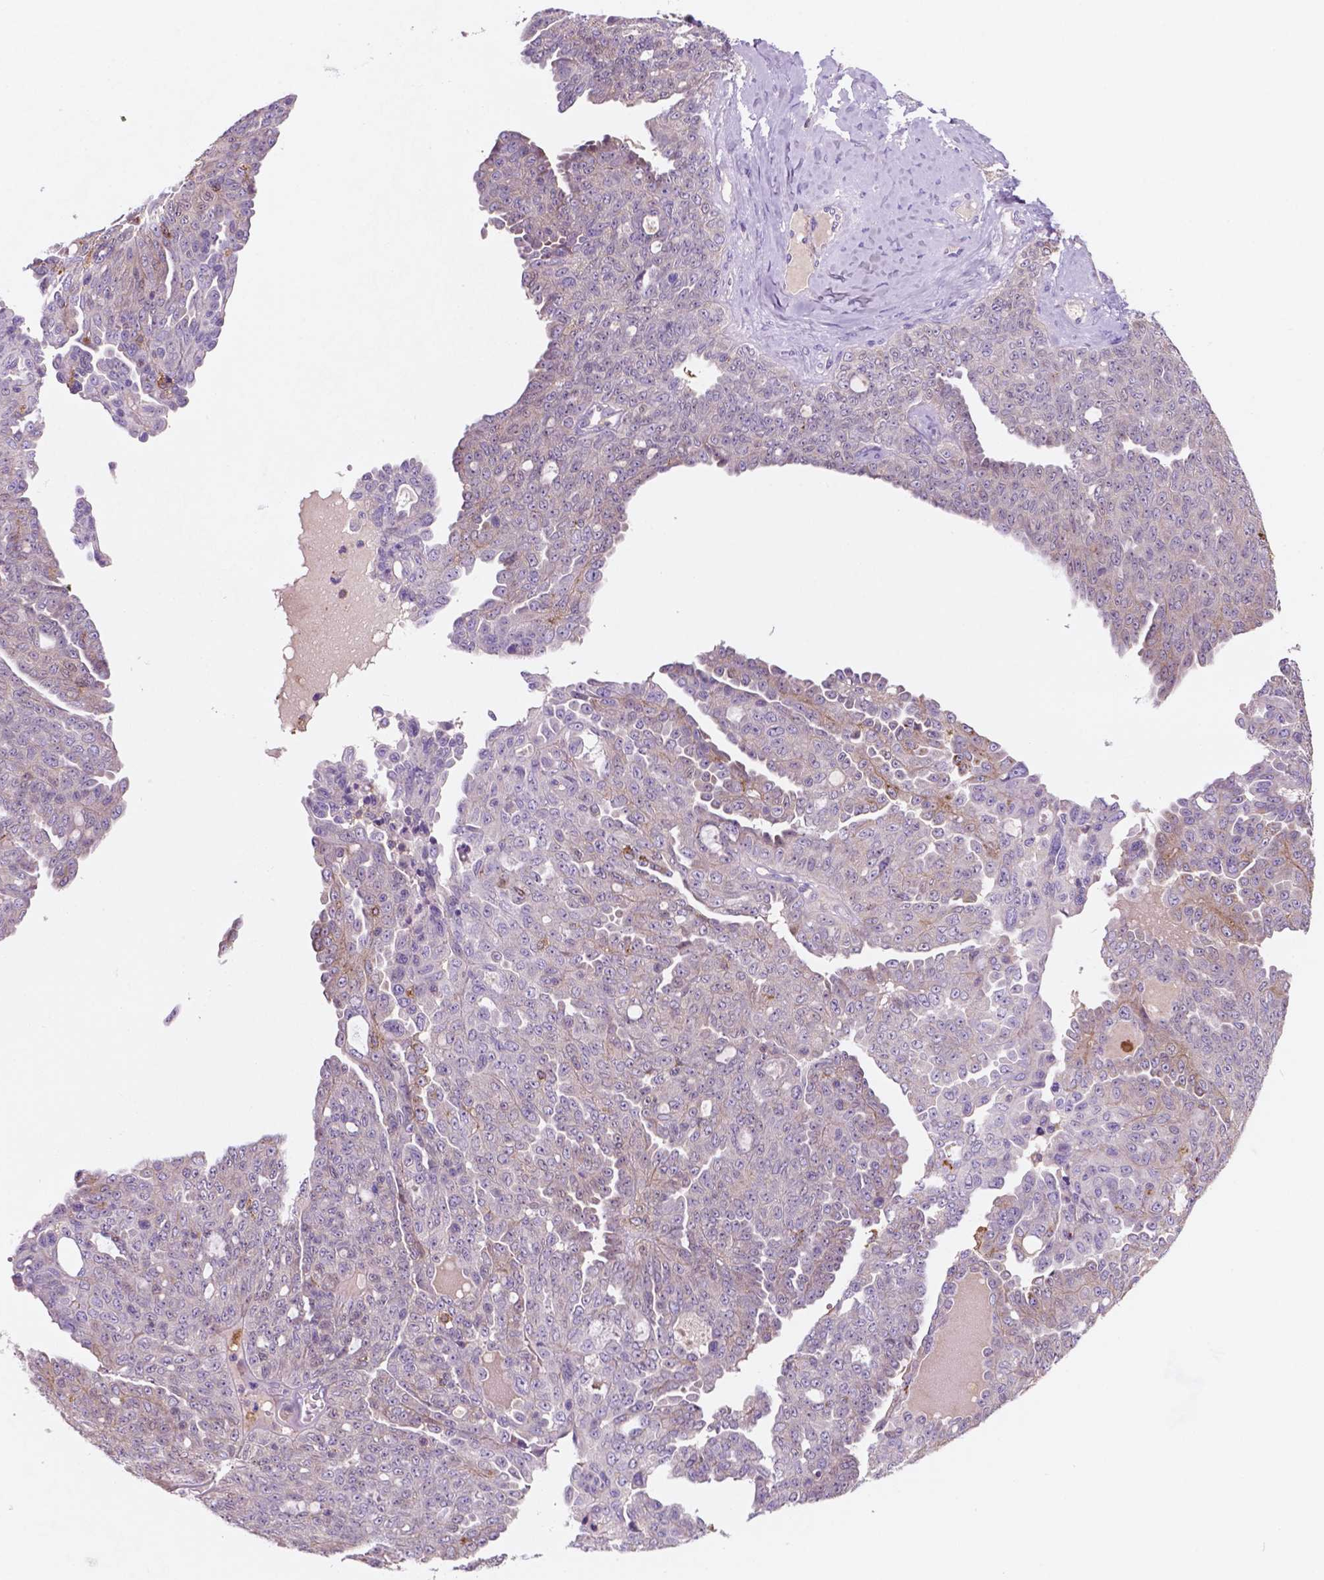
{"staining": {"intensity": "negative", "quantity": "none", "location": "none"}, "tissue": "ovarian cancer", "cell_type": "Tumor cells", "image_type": "cancer", "snomed": [{"axis": "morphology", "description": "Cystadenocarcinoma, serous, NOS"}, {"axis": "topography", "description": "Ovary"}], "caption": "This is an IHC image of serous cystadenocarcinoma (ovarian). There is no positivity in tumor cells.", "gene": "MKRN2OS", "patient": {"sex": "female", "age": 71}}